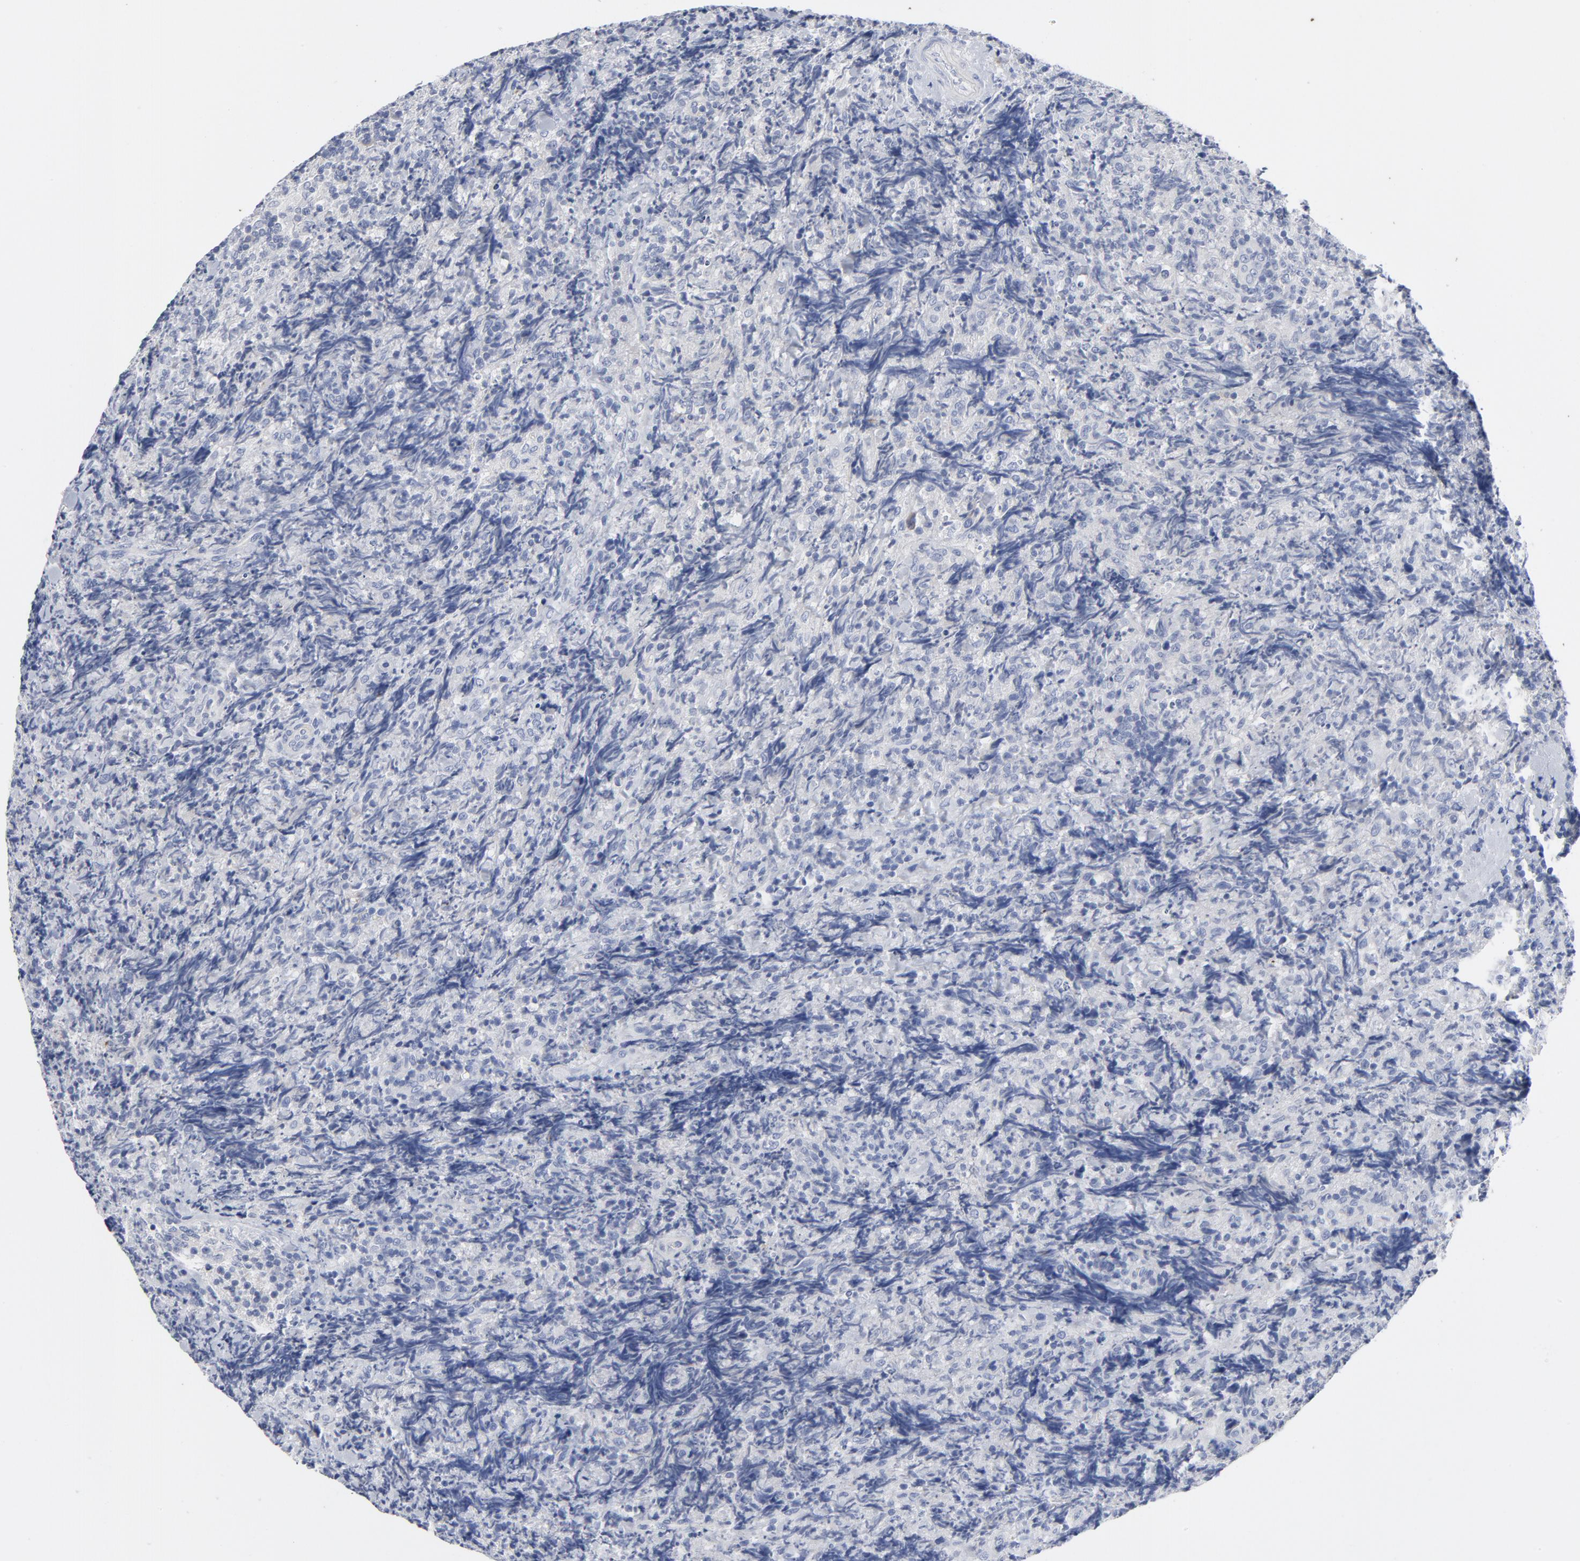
{"staining": {"intensity": "negative", "quantity": "none", "location": "none"}, "tissue": "lymphoma", "cell_type": "Tumor cells", "image_type": "cancer", "snomed": [{"axis": "morphology", "description": "Malignant lymphoma, non-Hodgkin's type, High grade"}, {"axis": "topography", "description": "Tonsil"}], "caption": "Immunohistochemistry of high-grade malignant lymphoma, non-Hodgkin's type exhibits no staining in tumor cells.", "gene": "TSPAN6", "patient": {"sex": "female", "age": 36}}